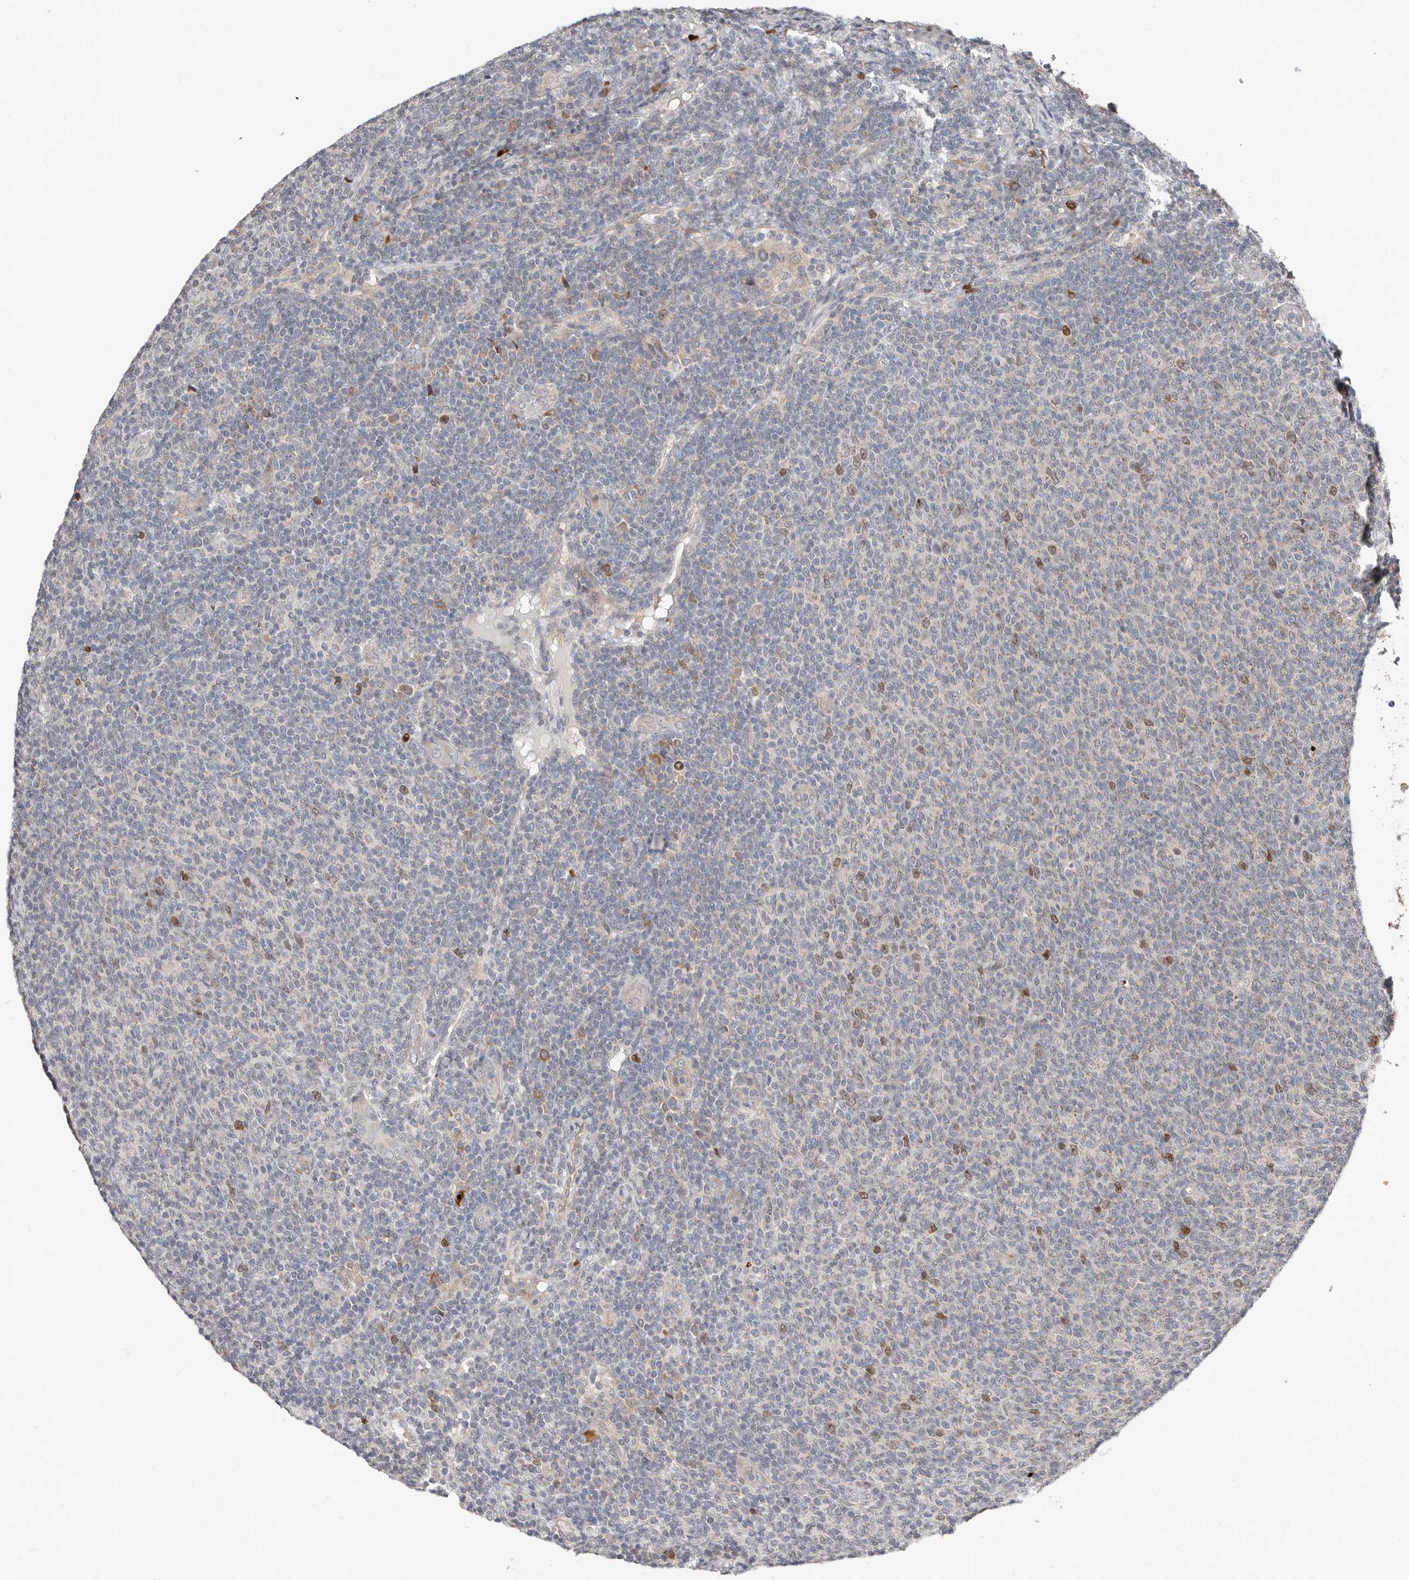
{"staining": {"intensity": "moderate", "quantity": "<25%", "location": "nuclear"}, "tissue": "lymphoma", "cell_type": "Tumor cells", "image_type": "cancer", "snomed": [{"axis": "morphology", "description": "Malignant lymphoma, non-Hodgkin's type, Low grade"}, {"axis": "topography", "description": "Lymph node"}], "caption": "Lymphoma stained for a protein shows moderate nuclear positivity in tumor cells. (DAB (3,3'-diaminobenzidine) IHC, brown staining for protein, blue staining for nuclei).", "gene": "SMYD4", "patient": {"sex": "male", "age": 66}}